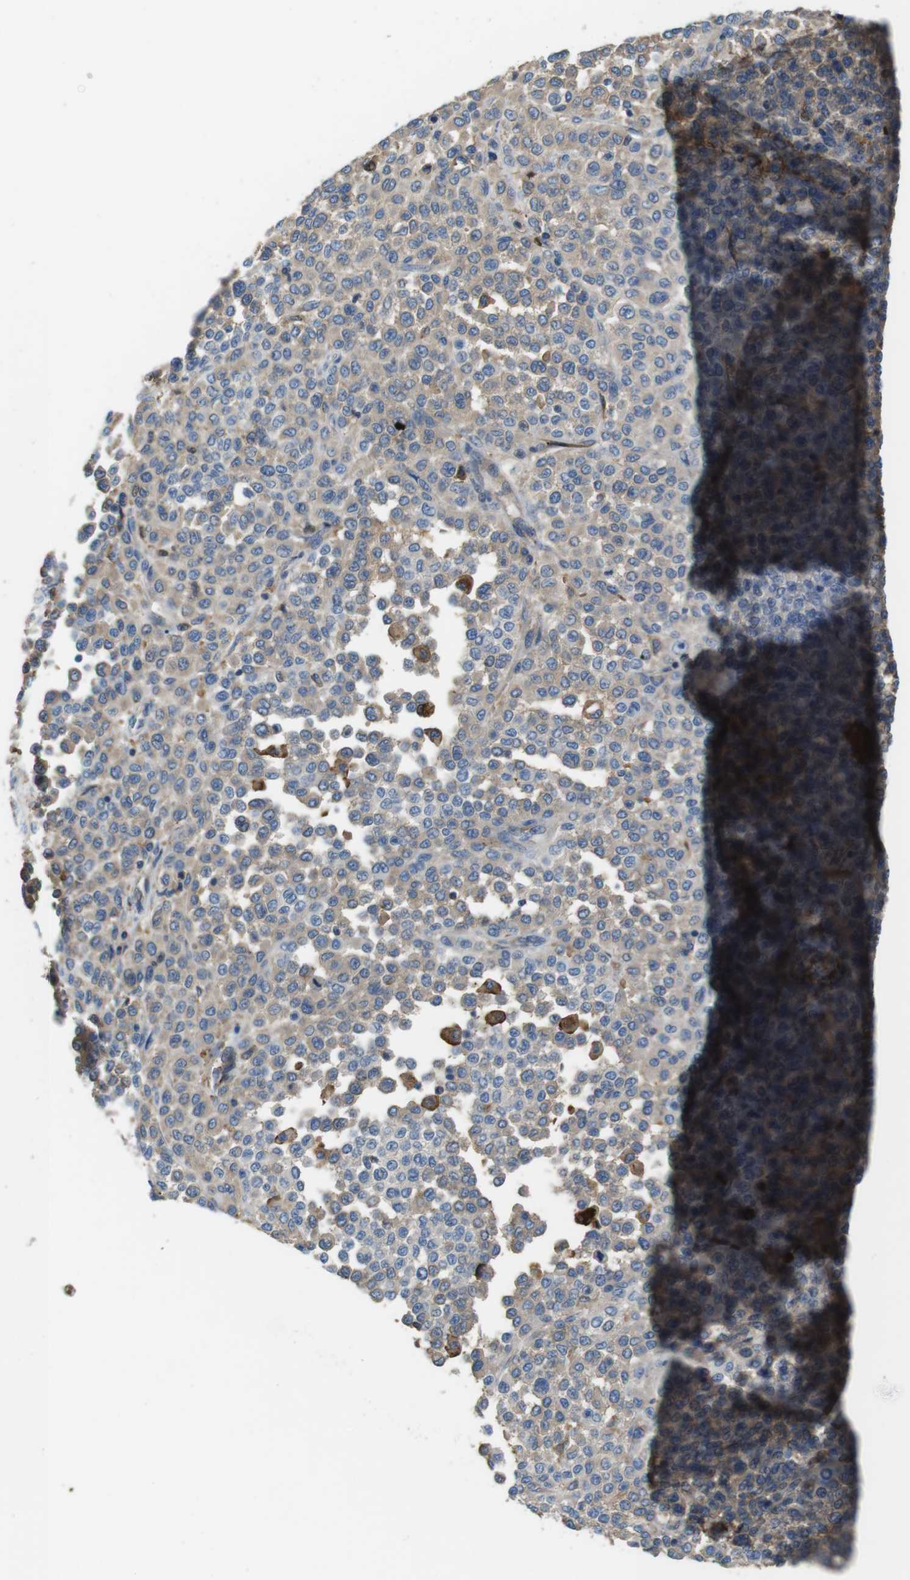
{"staining": {"intensity": "negative", "quantity": "none", "location": "none"}, "tissue": "melanoma", "cell_type": "Tumor cells", "image_type": "cancer", "snomed": [{"axis": "morphology", "description": "Malignant melanoma, Metastatic site"}, {"axis": "topography", "description": "Pancreas"}], "caption": "DAB immunohistochemical staining of malignant melanoma (metastatic site) exhibits no significant expression in tumor cells. Nuclei are stained in blue.", "gene": "TMPRSS15", "patient": {"sex": "female", "age": 30}}